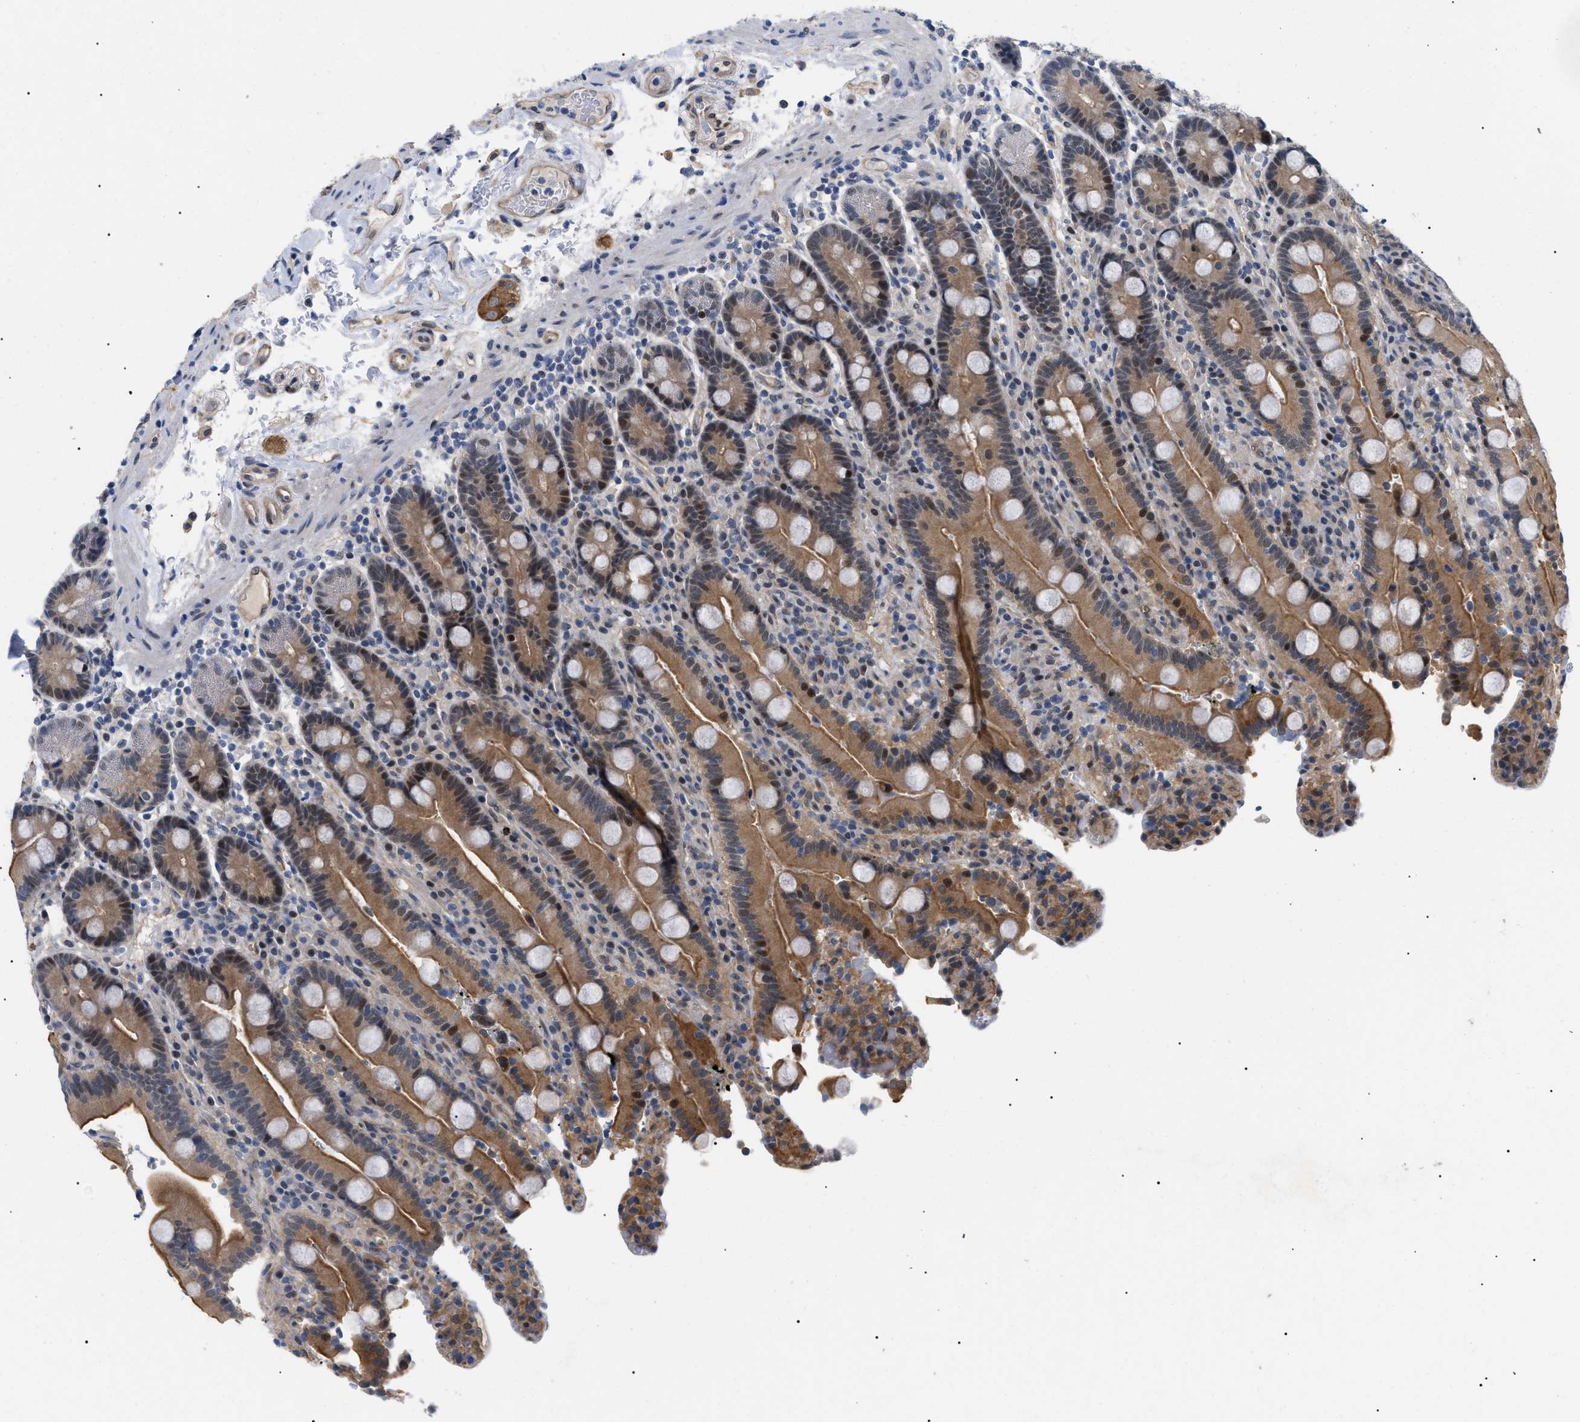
{"staining": {"intensity": "strong", "quantity": ">75%", "location": "cytoplasmic/membranous"}, "tissue": "duodenum", "cell_type": "Glandular cells", "image_type": "normal", "snomed": [{"axis": "morphology", "description": "Normal tissue, NOS"}, {"axis": "topography", "description": "Small intestine, NOS"}], "caption": "Immunohistochemical staining of benign human duodenum reveals strong cytoplasmic/membranous protein expression in about >75% of glandular cells.", "gene": "GARRE1", "patient": {"sex": "female", "age": 71}}